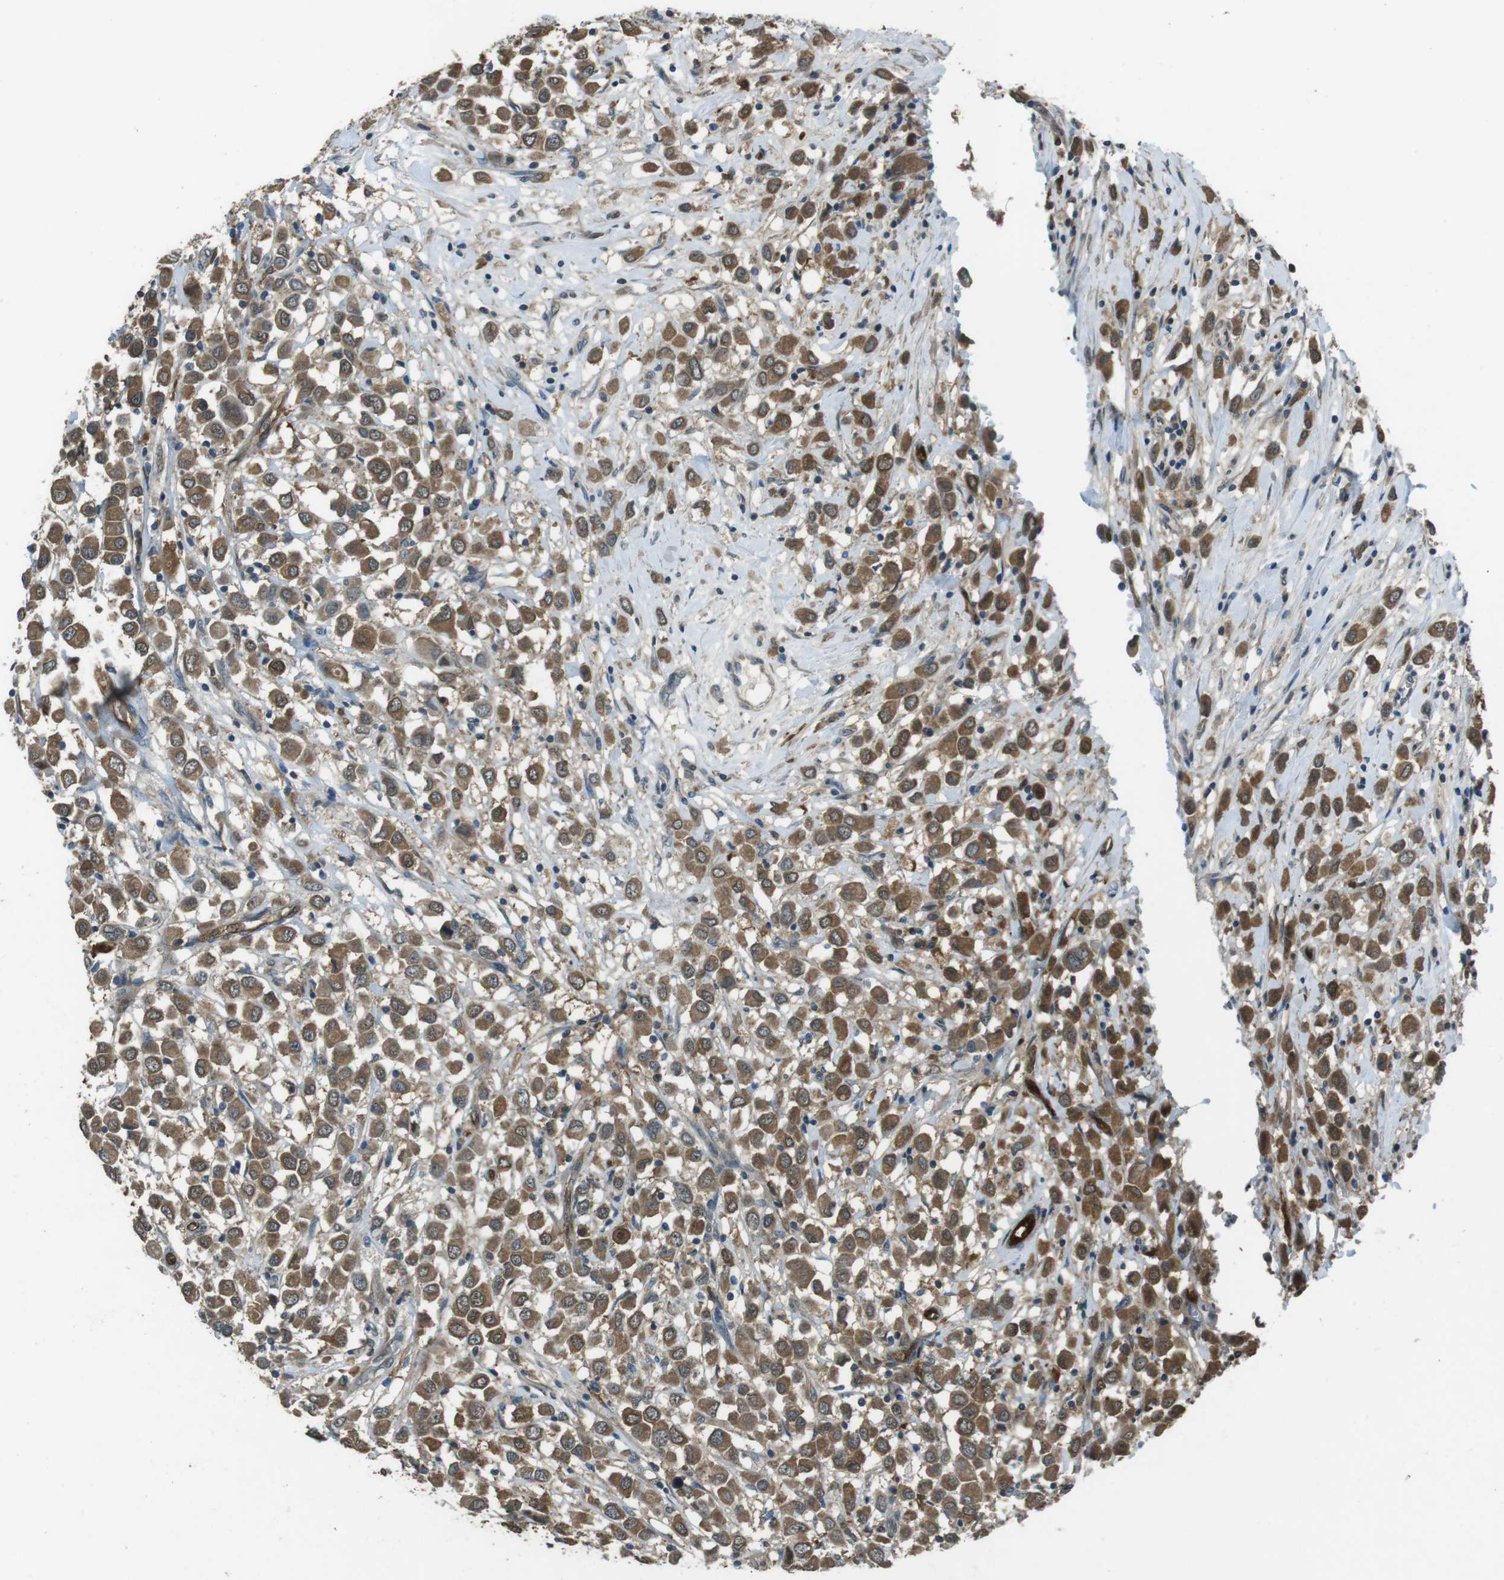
{"staining": {"intensity": "moderate", "quantity": ">75%", "location": "cytoplasmic/membranous"}, "tissue": "breast cancer", "cell_type": "Tumor cells", "image_type": "cancer", "snomed": [{"axis": "morphology", "description": "Duct carcinoma"}, {"axis": "topography", "description": "Breast"}], "caption": "Human breast infiltrating ductal carcinoma stained with a protein marker reveals moderate staining in tumor cells.", "gene": "MFAP3", "patient": {"sex": "female", "age": 61}}